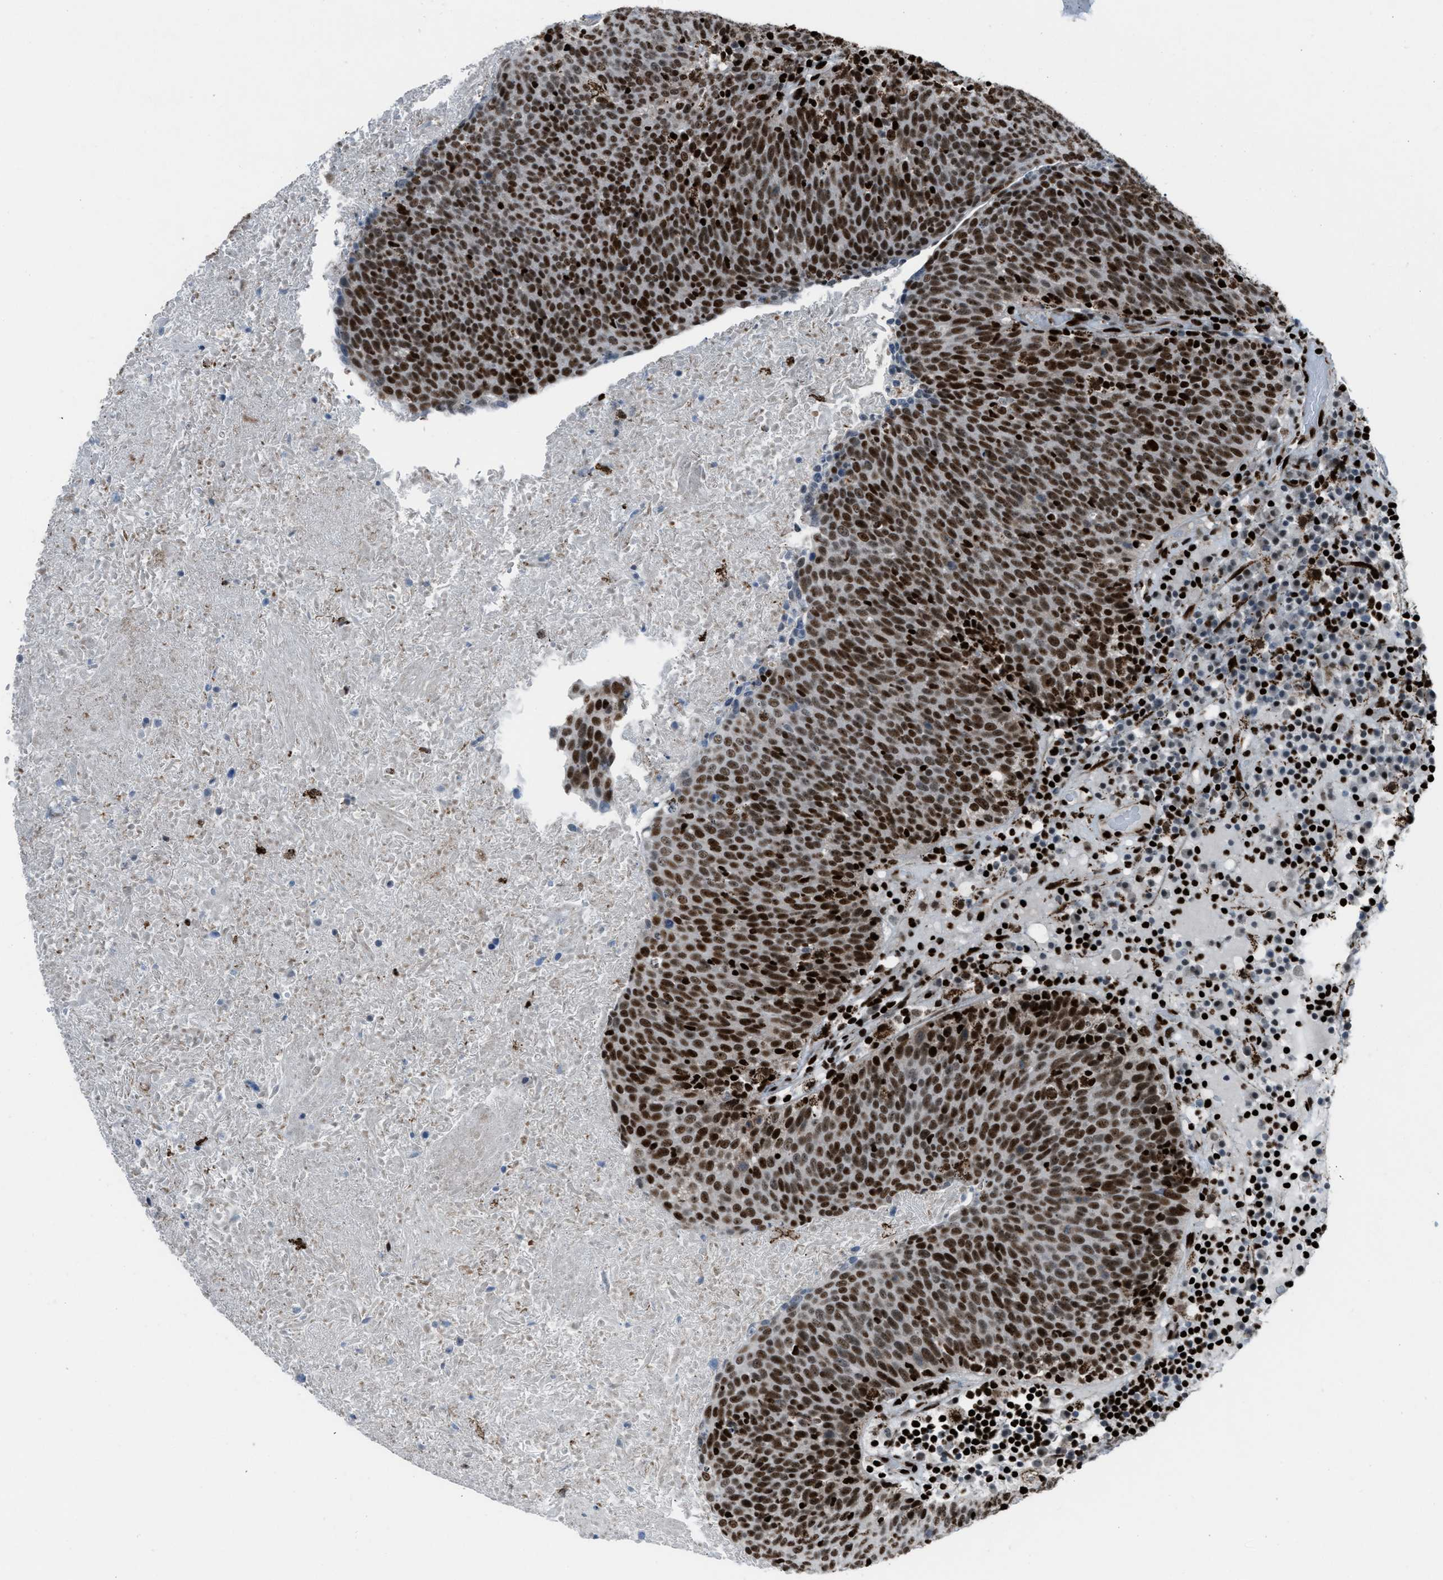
{"staining": {"intensity": "strong", "quantity": ">75%", "location": "nuclear"}, "tissue": "head and neck cancer", "cell_type": "Tumor cells", "image_type": "cancer", "snomed": [{"axis": "morphology", "description": "Squamous cell carcinoma, NOS"}, {"axis": "morphology", "description": "Squamous cell carcinoma, metastatic, NOS"}, {"axis": "topography", "description": "Lymph node"}, {"axis": "topography", "description": "Head-Neck"}], "caption": "DAB immunohistochemical staining of human head and neck cancer exhibits strong nuclear protein staining in approximately >75% of tumor cells.", "gene": "SLFN5", "patient": {"sex": "male", "age": 62}}